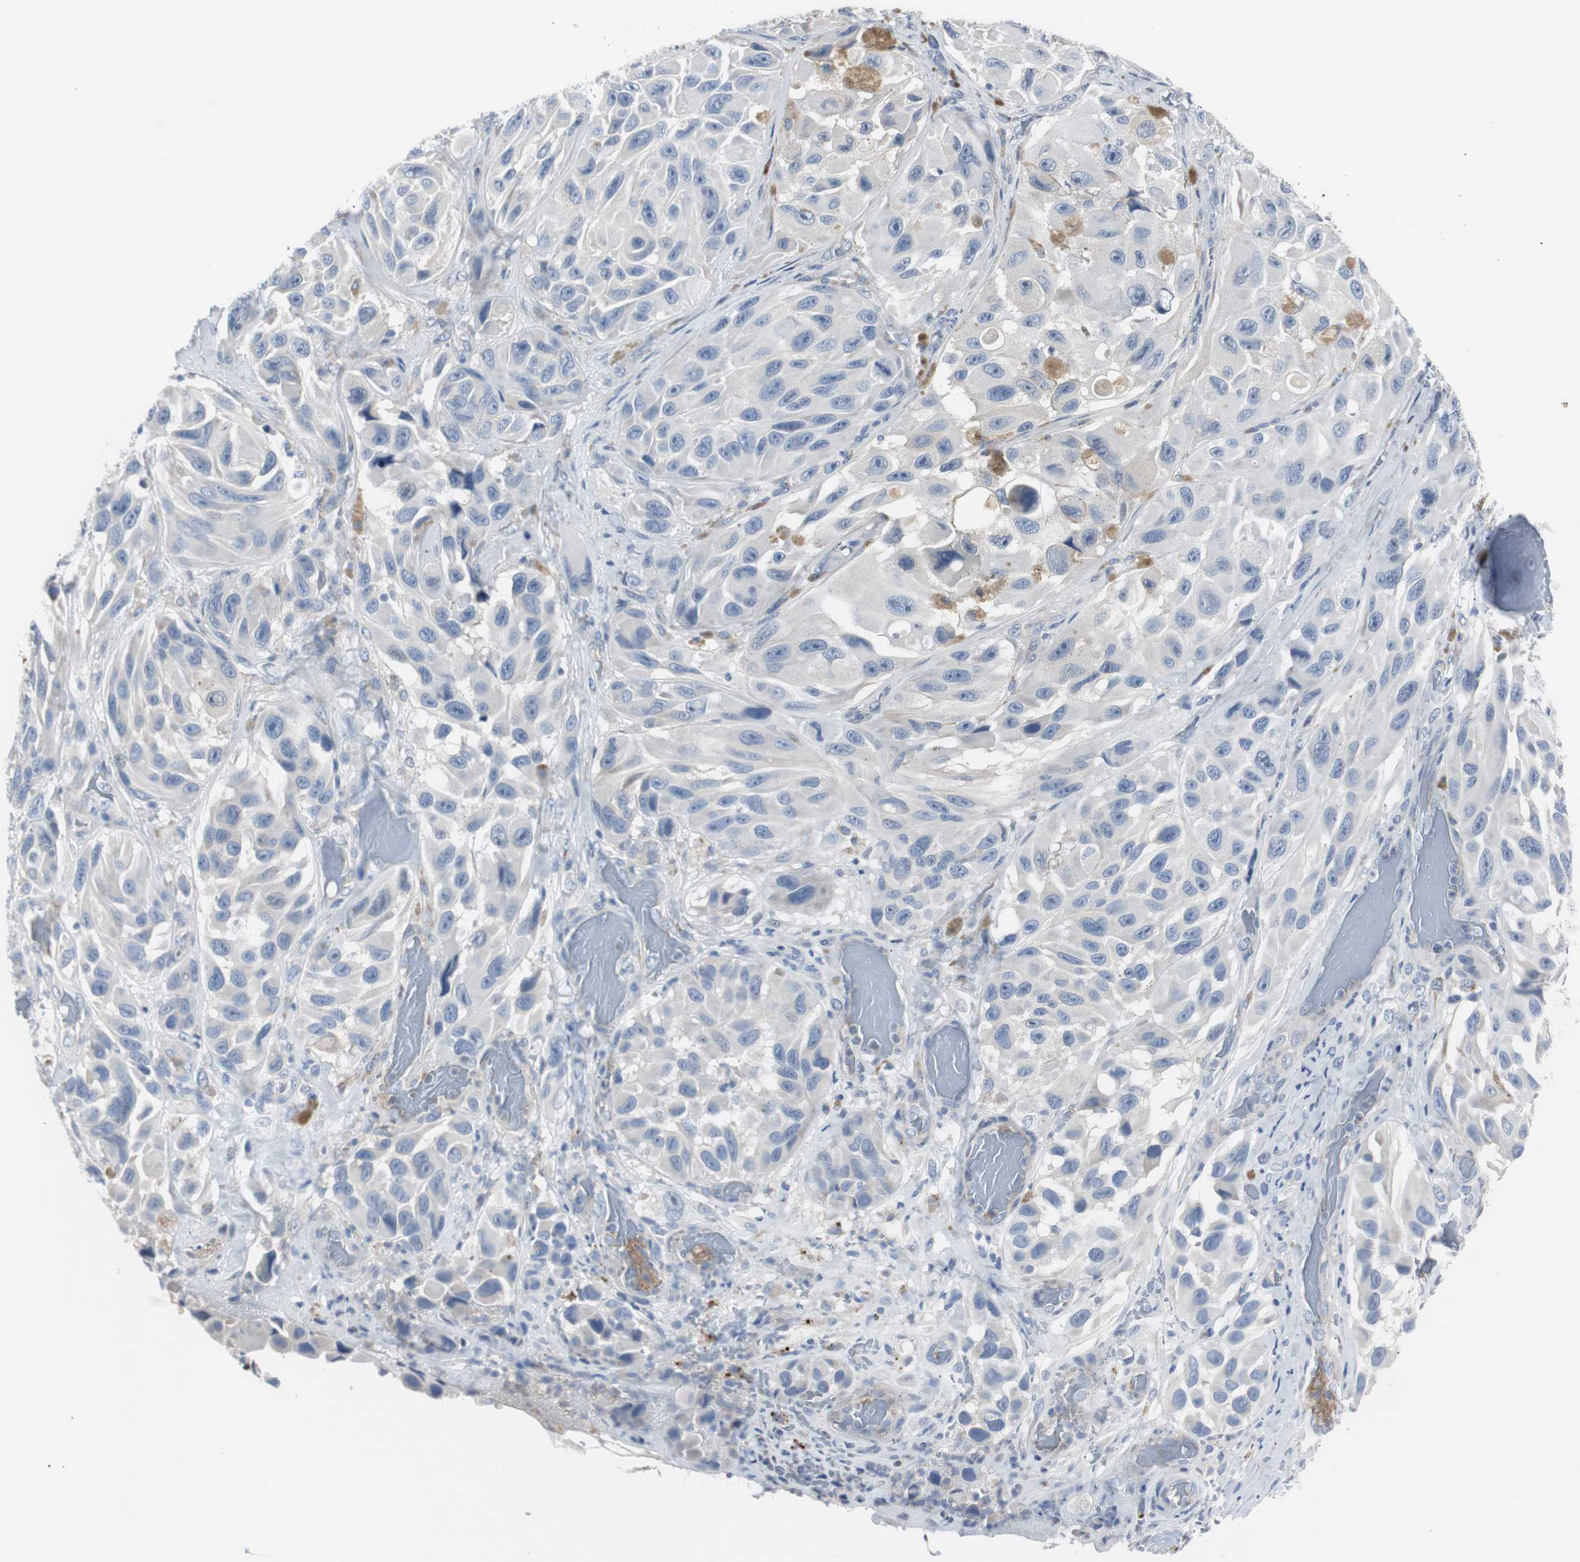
{"staining": {"intensity": "negative", "quantity": "none", "location": "none"}, "tissue": "melanoma", "cell_type": "Tumor cells", "image_type": "cancer", "snomed": [{"axis": "morphology", "description": "Malignant melanoma, NOS"}, {"axis": "topography", "description": "Skin"}], "caption": "Immunohistochemistry of human malignant melanoma reveals no expression in tumor cells.", "gene": "RASA1", "patient": {"sex": "female", "age": 73}}